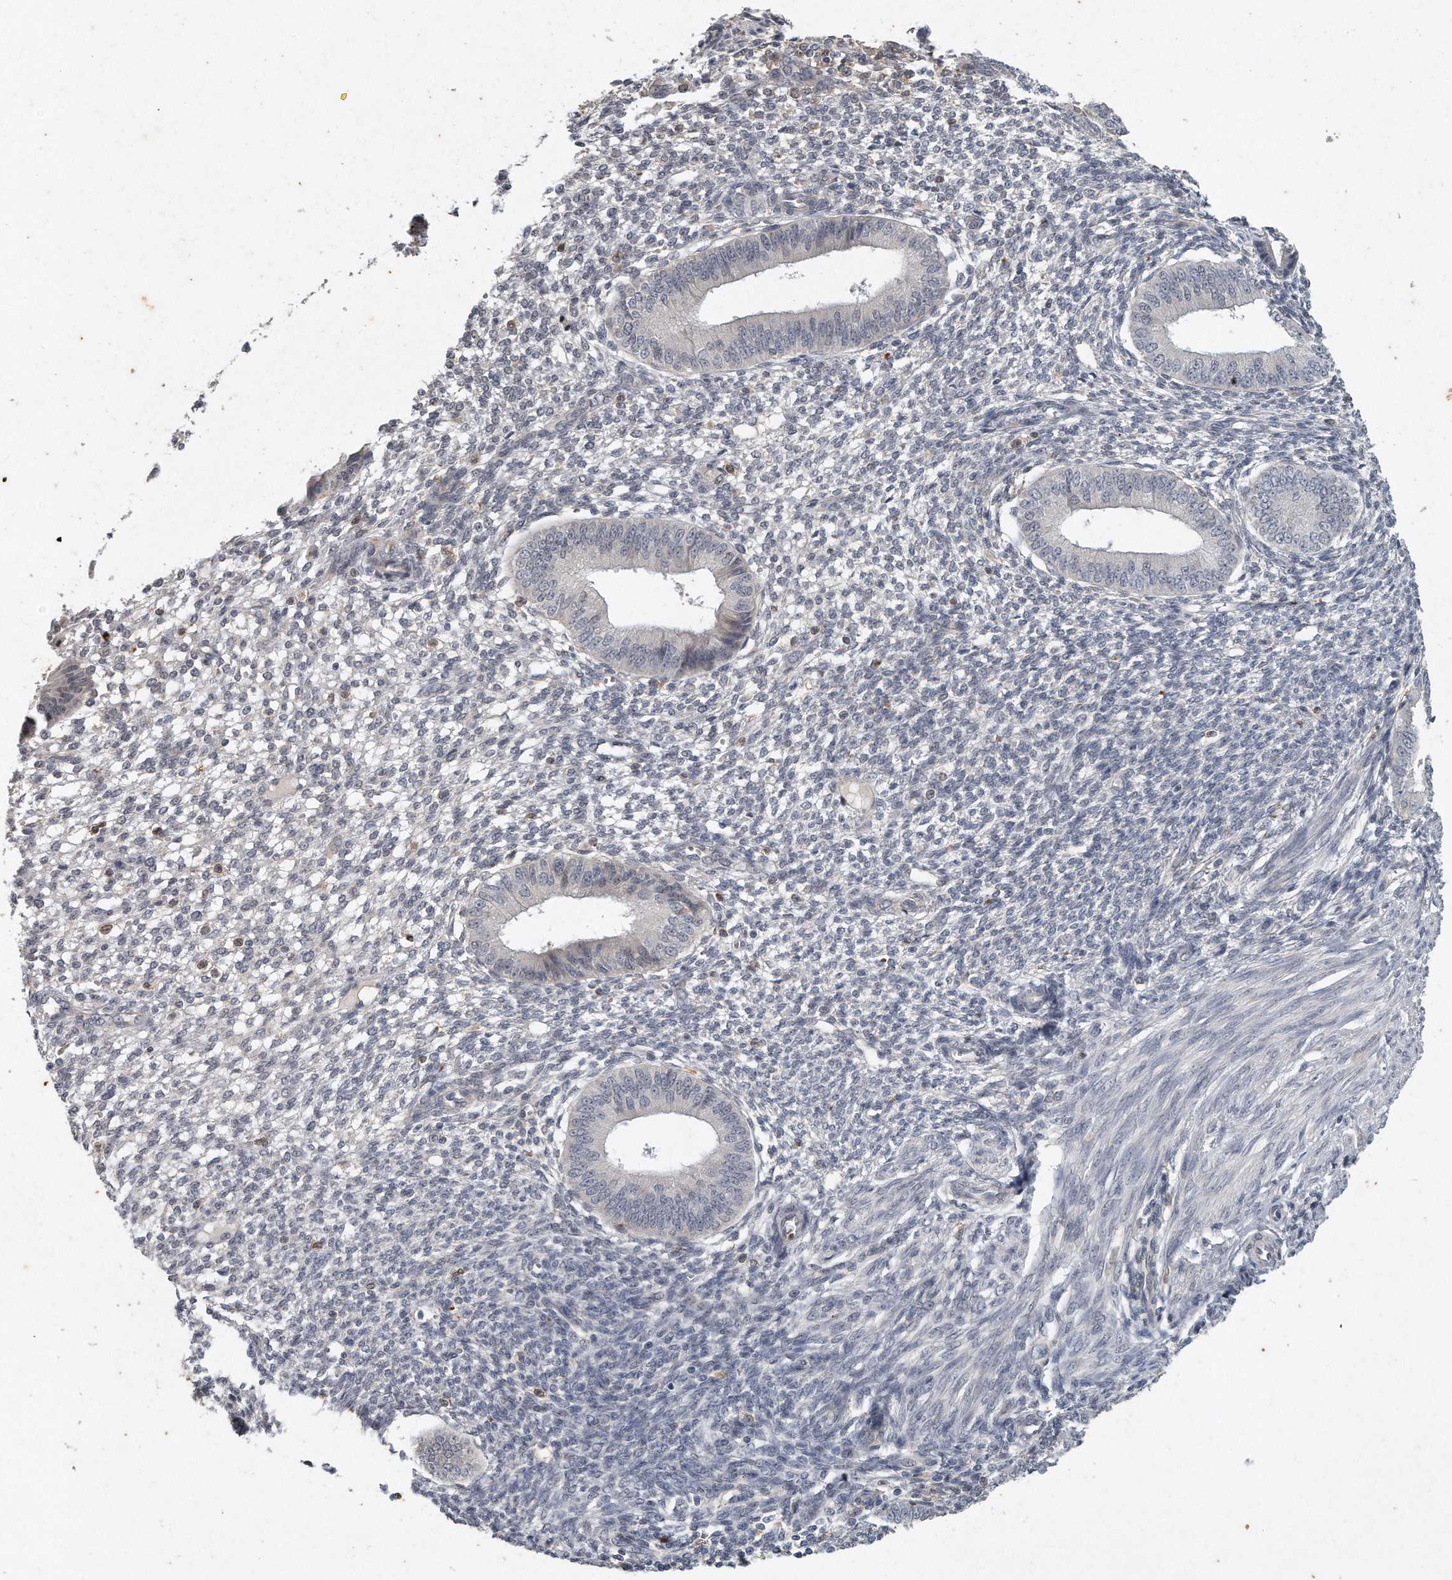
{"staining": {"intensity": "negative", "quantity": "none", "location": "none"}, "tissue": "endometrium", "cell_type": "Cells in endometrial stroma", "image_type": "normal", "snomed": [{"axis": "morphology", "description": "Normal tissue, NOS"}, {"axis": "topography", "description": "Endometrium"}], "caption": "The micrograph reveals no significant expression in cells in endometrial stroma of endometrium. Nuclei are stained in blue.", "gene": "CAMK1", "patient": {"sex": "female", "age": 46}}